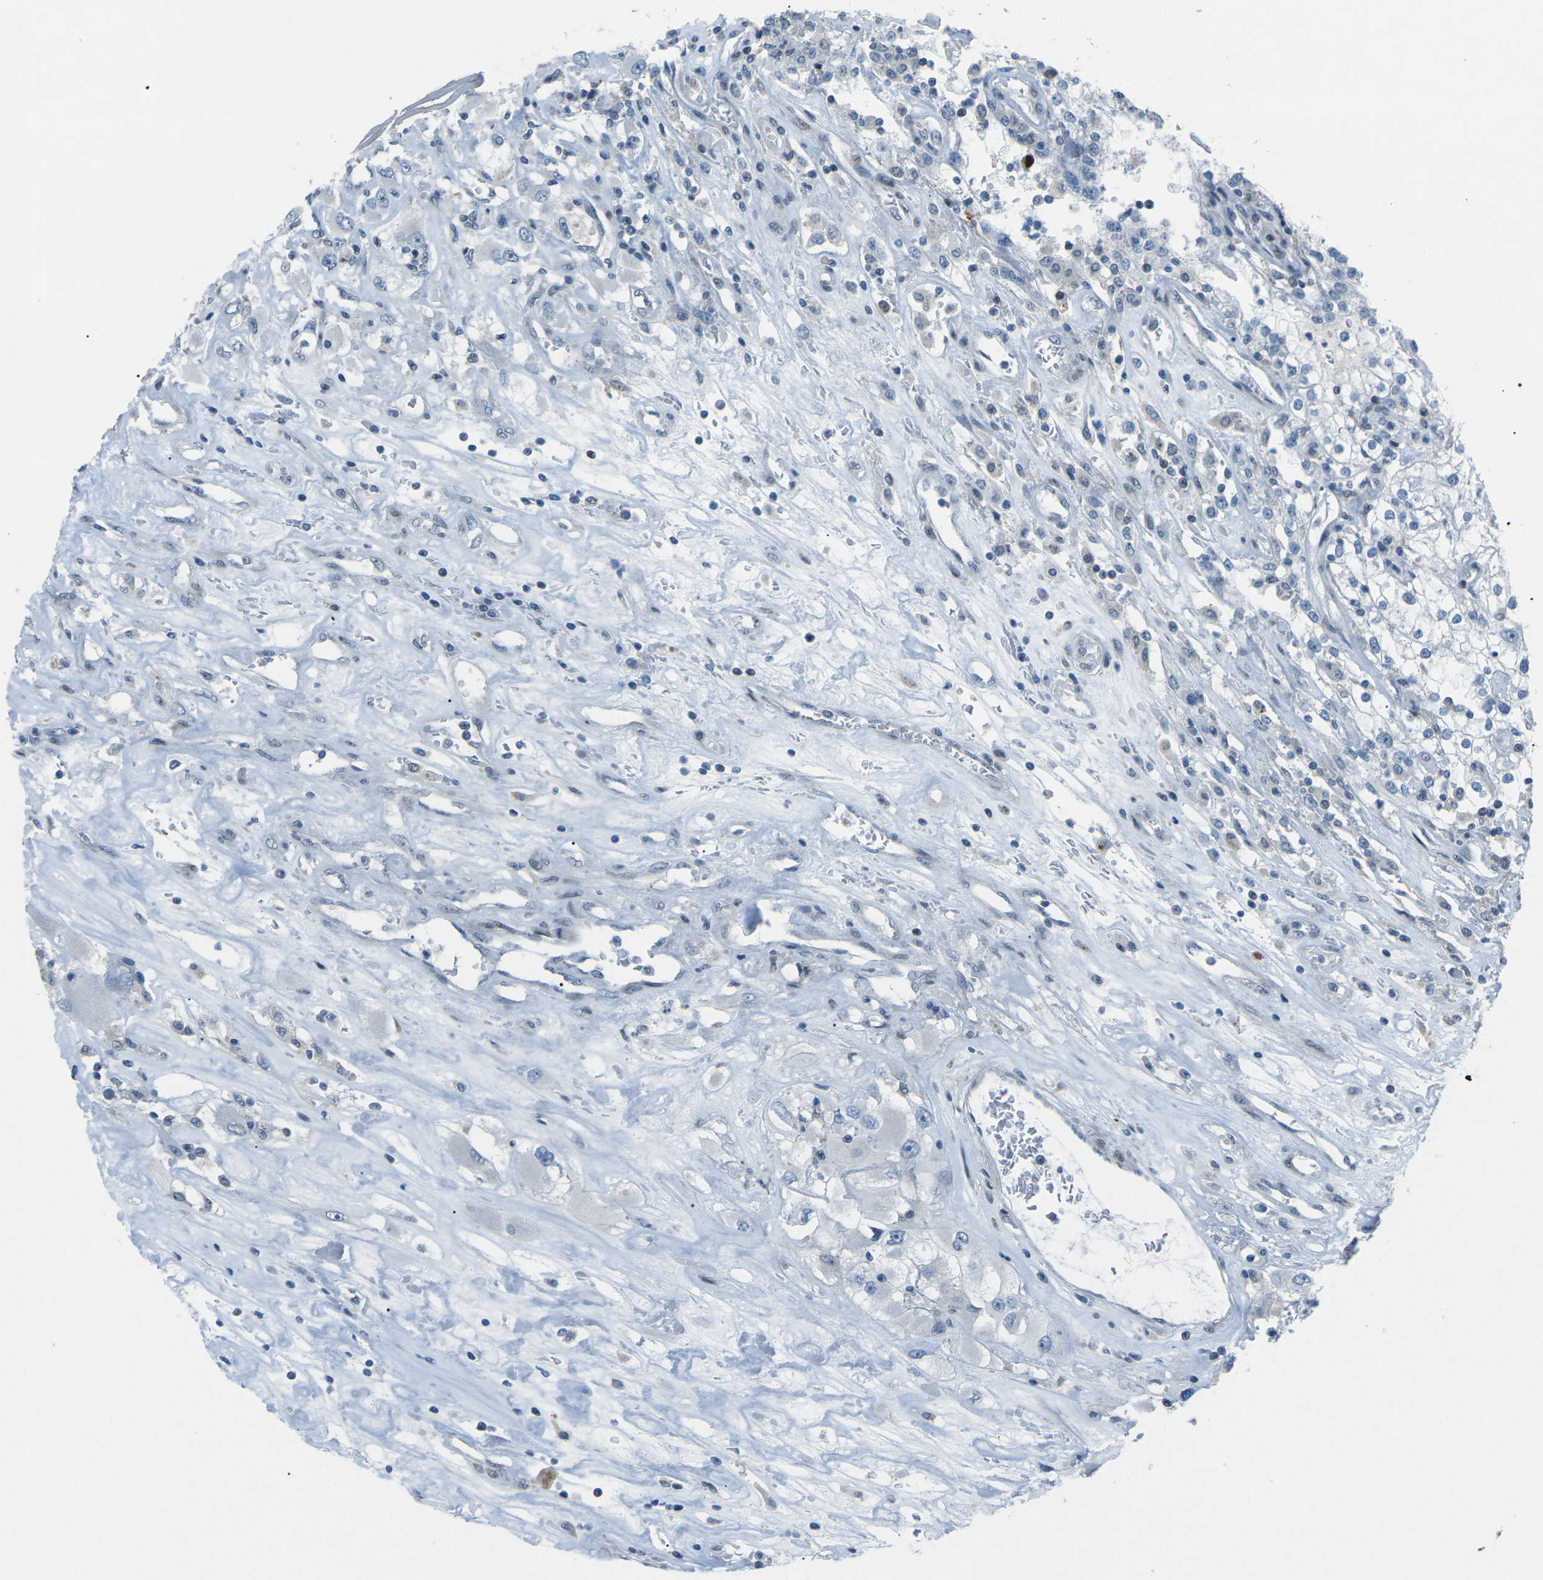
{"staining": {"intensity": "negative", "quantity": "none", "location": "none"}, "tissue": "renal cancer", "cell_type": "Tumor cells", "image_type": "cancer", "snomed": [{"axis": "morphology", "description": "Adenocarcinoma, NOS"}, {"axis": "topography", "description": "Kidney"}], "caption": "The immunohistochemistry histopathology image has no significant staining in tumor cells of adenocarcinoma (renal) tissue.", "gene": "MBNL1", "patient": {"sex": "female", "age": 52}}